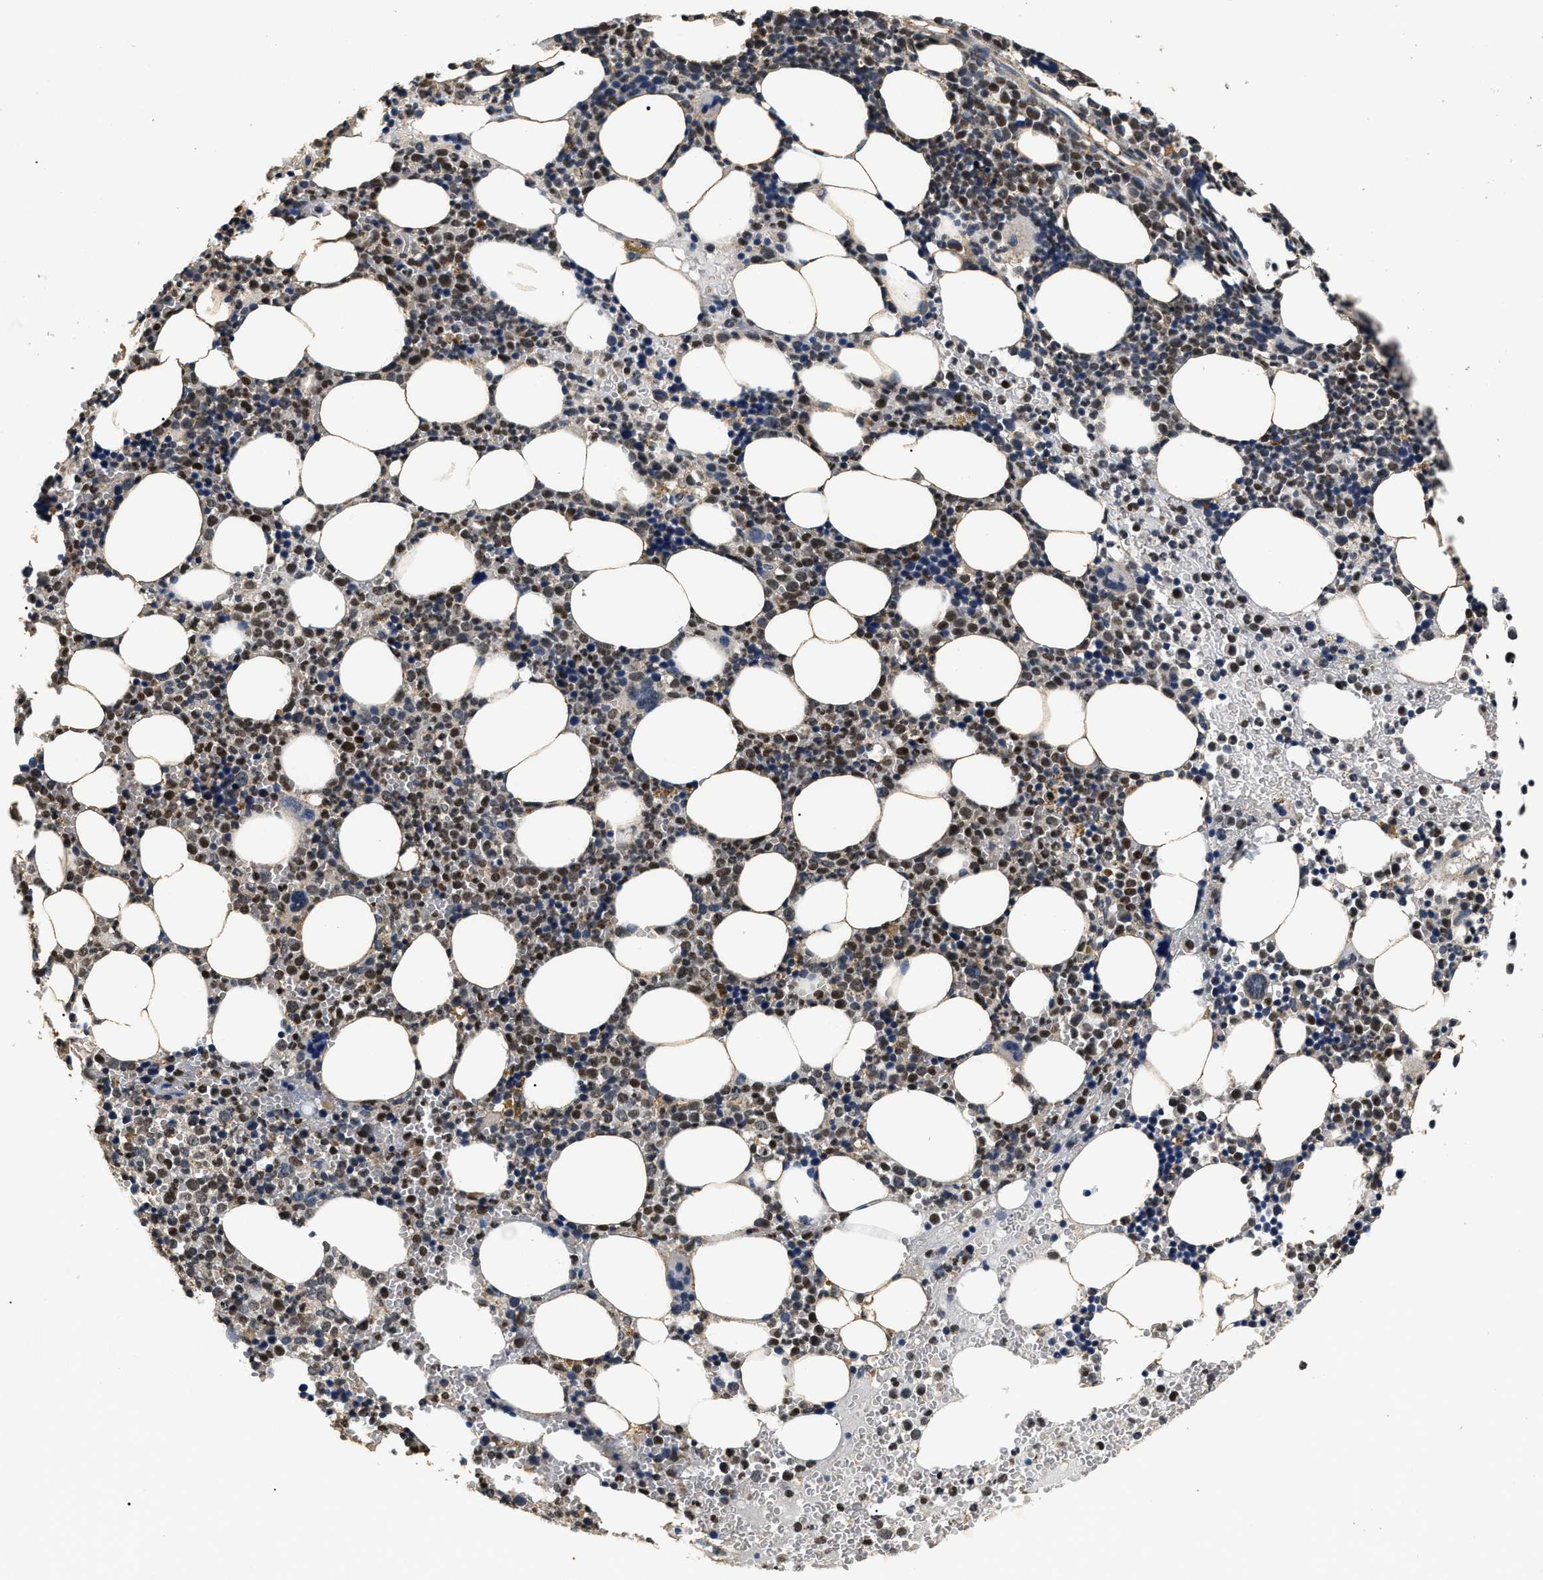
{"staining": {"intensity": "moderate", "quantity": "25%-75%", "location": "nuclear"}, "tissue": "bone marrow", "cell_type": "Hematopoietic cells", "image_type": "normal", "snomed": [{"axis": "morphology", "description": "Normal tissue, NOS"}, {"axis": "morphology", "description": "Inflammation, NOS"}, {"axis": "topography", "description": "Bone marrow"}], "caption": "The photomicrograph shows staining of benign bone marrow, revealing moderate nuclear protein staining (brown color) within hematopoietic cells.", "gene": "ANP32E", "patient": {"sex": "female", "age": 67}}